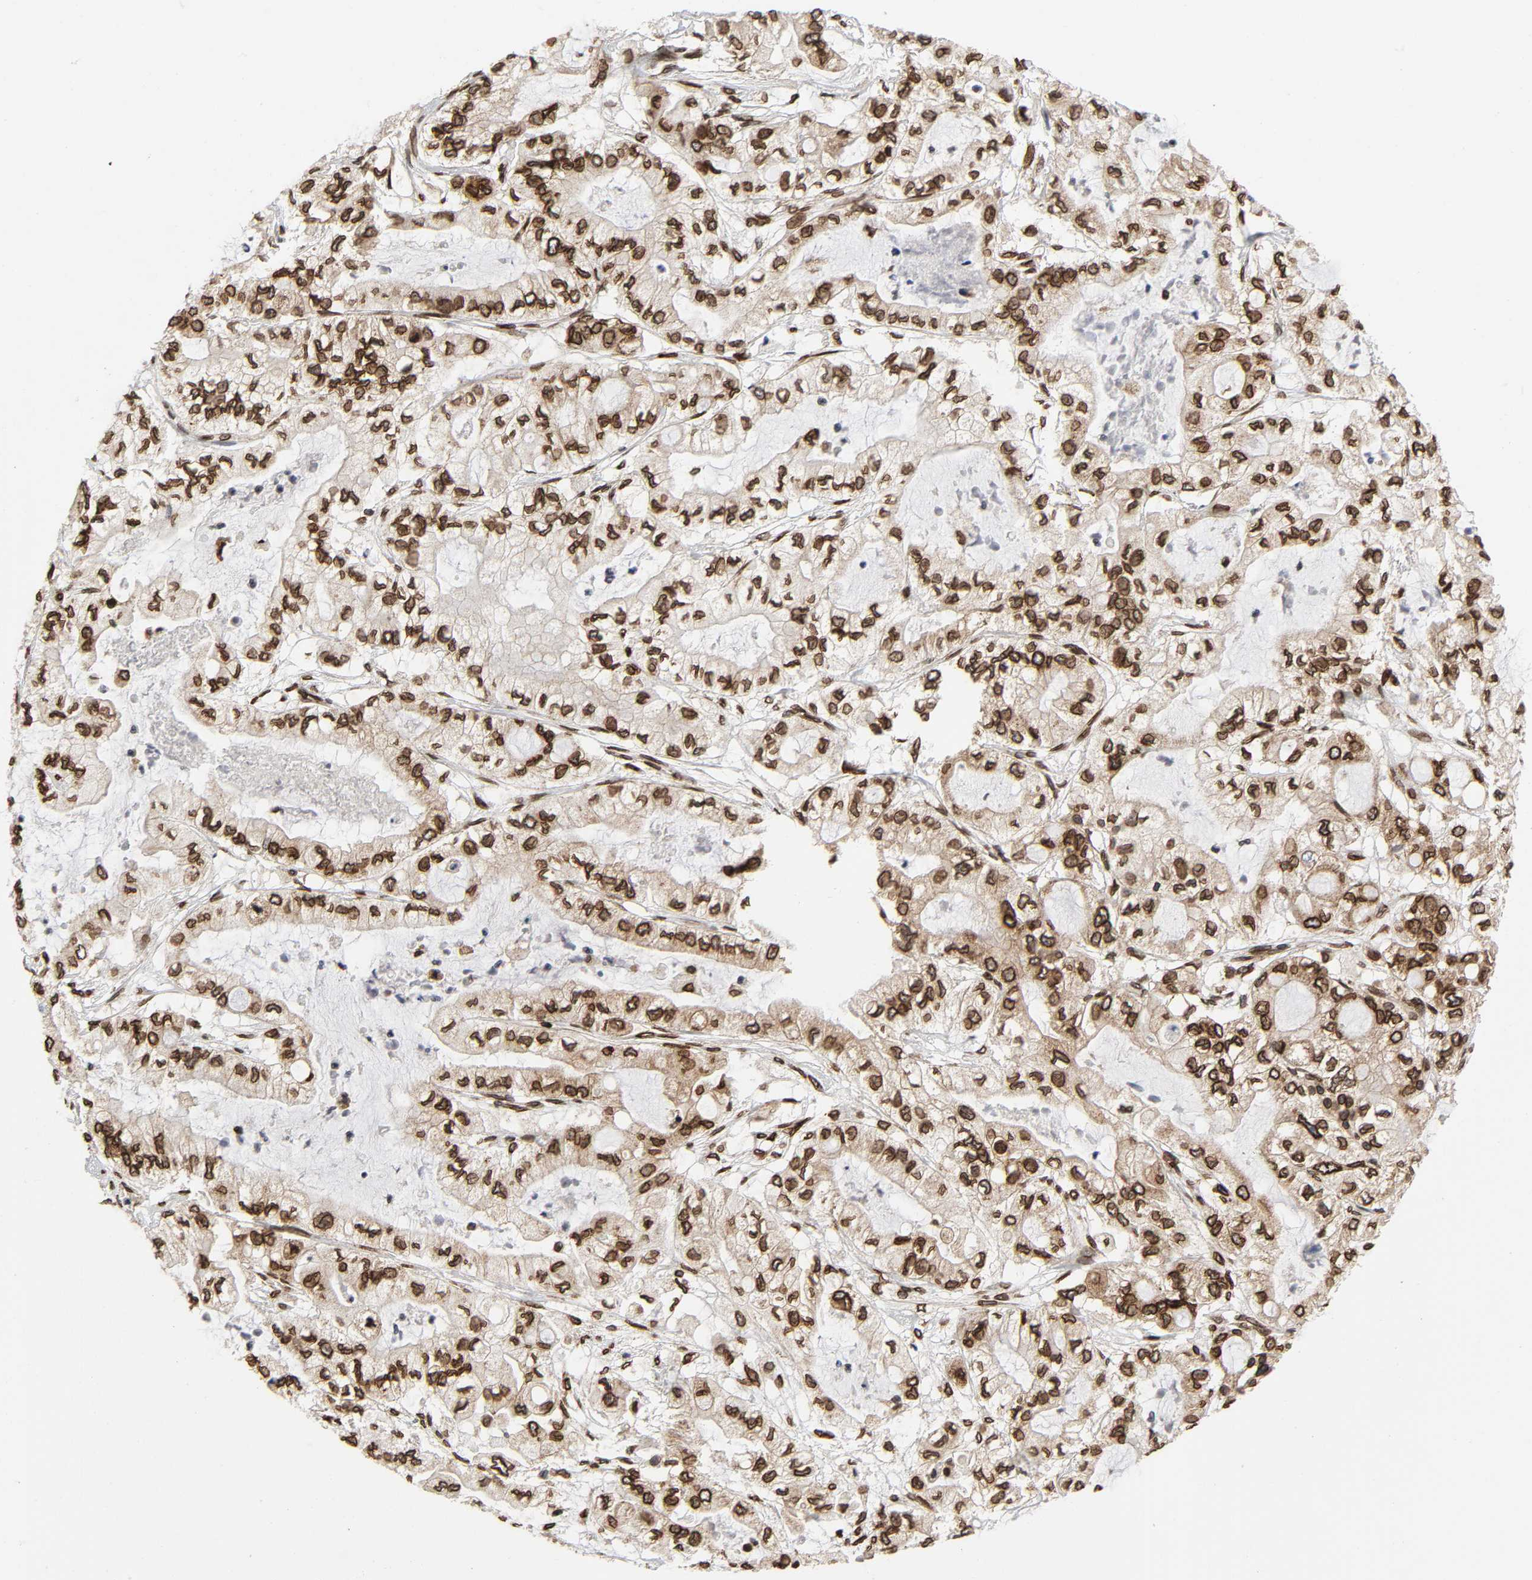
{"staining": {"intensity": "strong", "quantity": ">75%", "location": "cytoplasmic/membranous,nuclear"}, "tissue": "pancreatic cancer", "cell_type": "Tumor cells", "image_type": "cancer", "snomed": [{"axis": "morphology", "description": "Adenocarcinoma, NOS"}, {"axis": "topography", "description": "Pancreas"}], "caption": "Immunohistochemistry (IHC) (DAB (3,3'-diaminobenzidine)) staining of adenocarcinoma (pancreatic) displays strong cytoplasmic/membranous and nuclear protein positivity in about >75% of tumor cells. (Stains: DAB in brown, nuclei in blue, Microscopy: brightfield microscopy at high magnification).", "gene": "RANGAP1", "patient": {"sex": "male", "age": 79}}